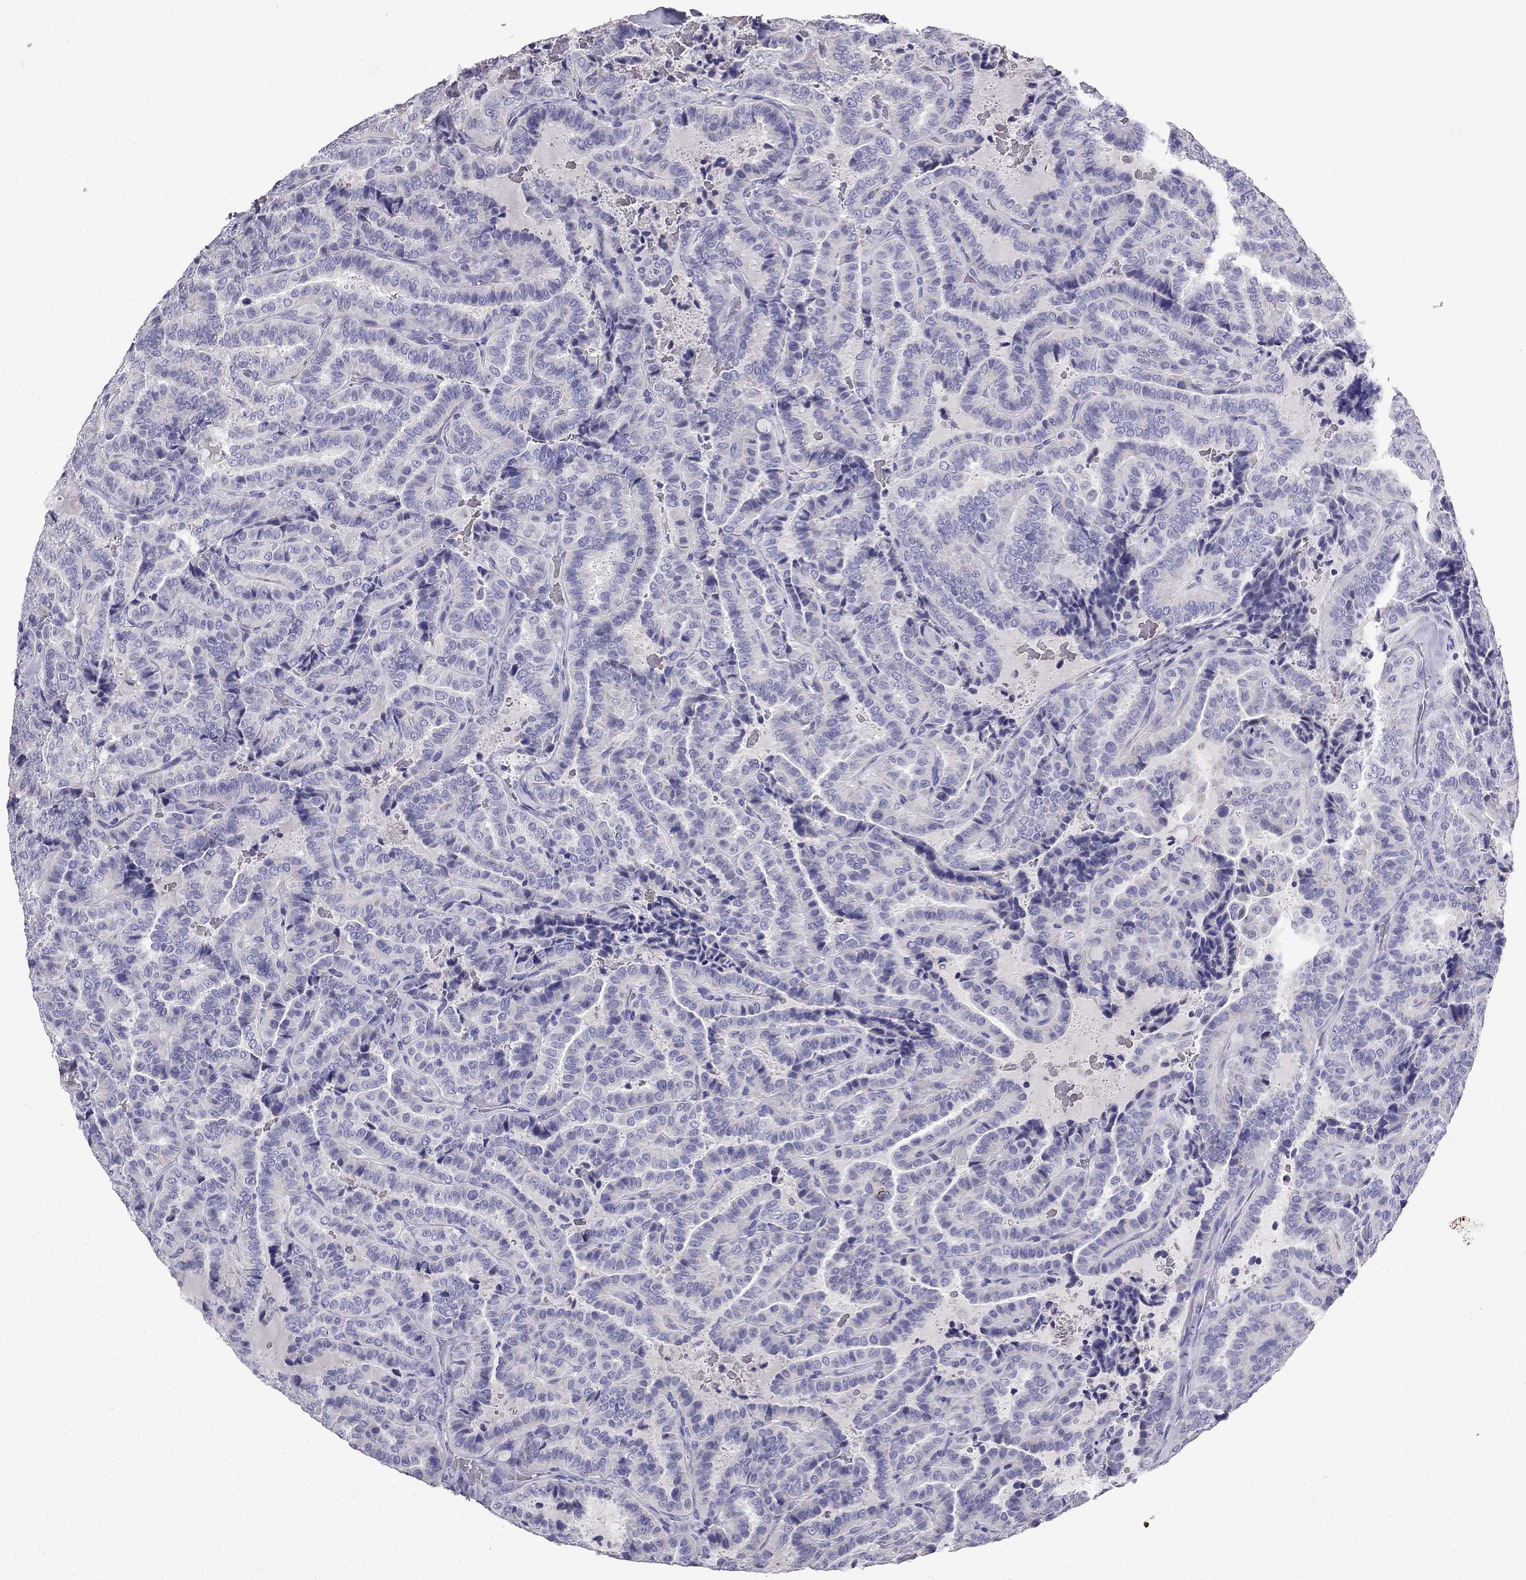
{"staining": {"intensity": "negative", "quantity": "none", "location": "none"}, "tissue": "thyroid cancer", "cell_type": "Tumor cells", "image_type": "cancer", "snomed": [{"axis": "morphology", "description": "Papillary adenocarcinoma, NOS"}, {"axis": "topography", "description": "Thyroid gland"}], "caption": "Immunohistochemistry of thyroid cancer exhibits no positivity in tumor cells.", "gene": "NPTX1", "patient": {"sex": "female", "age": 39}}